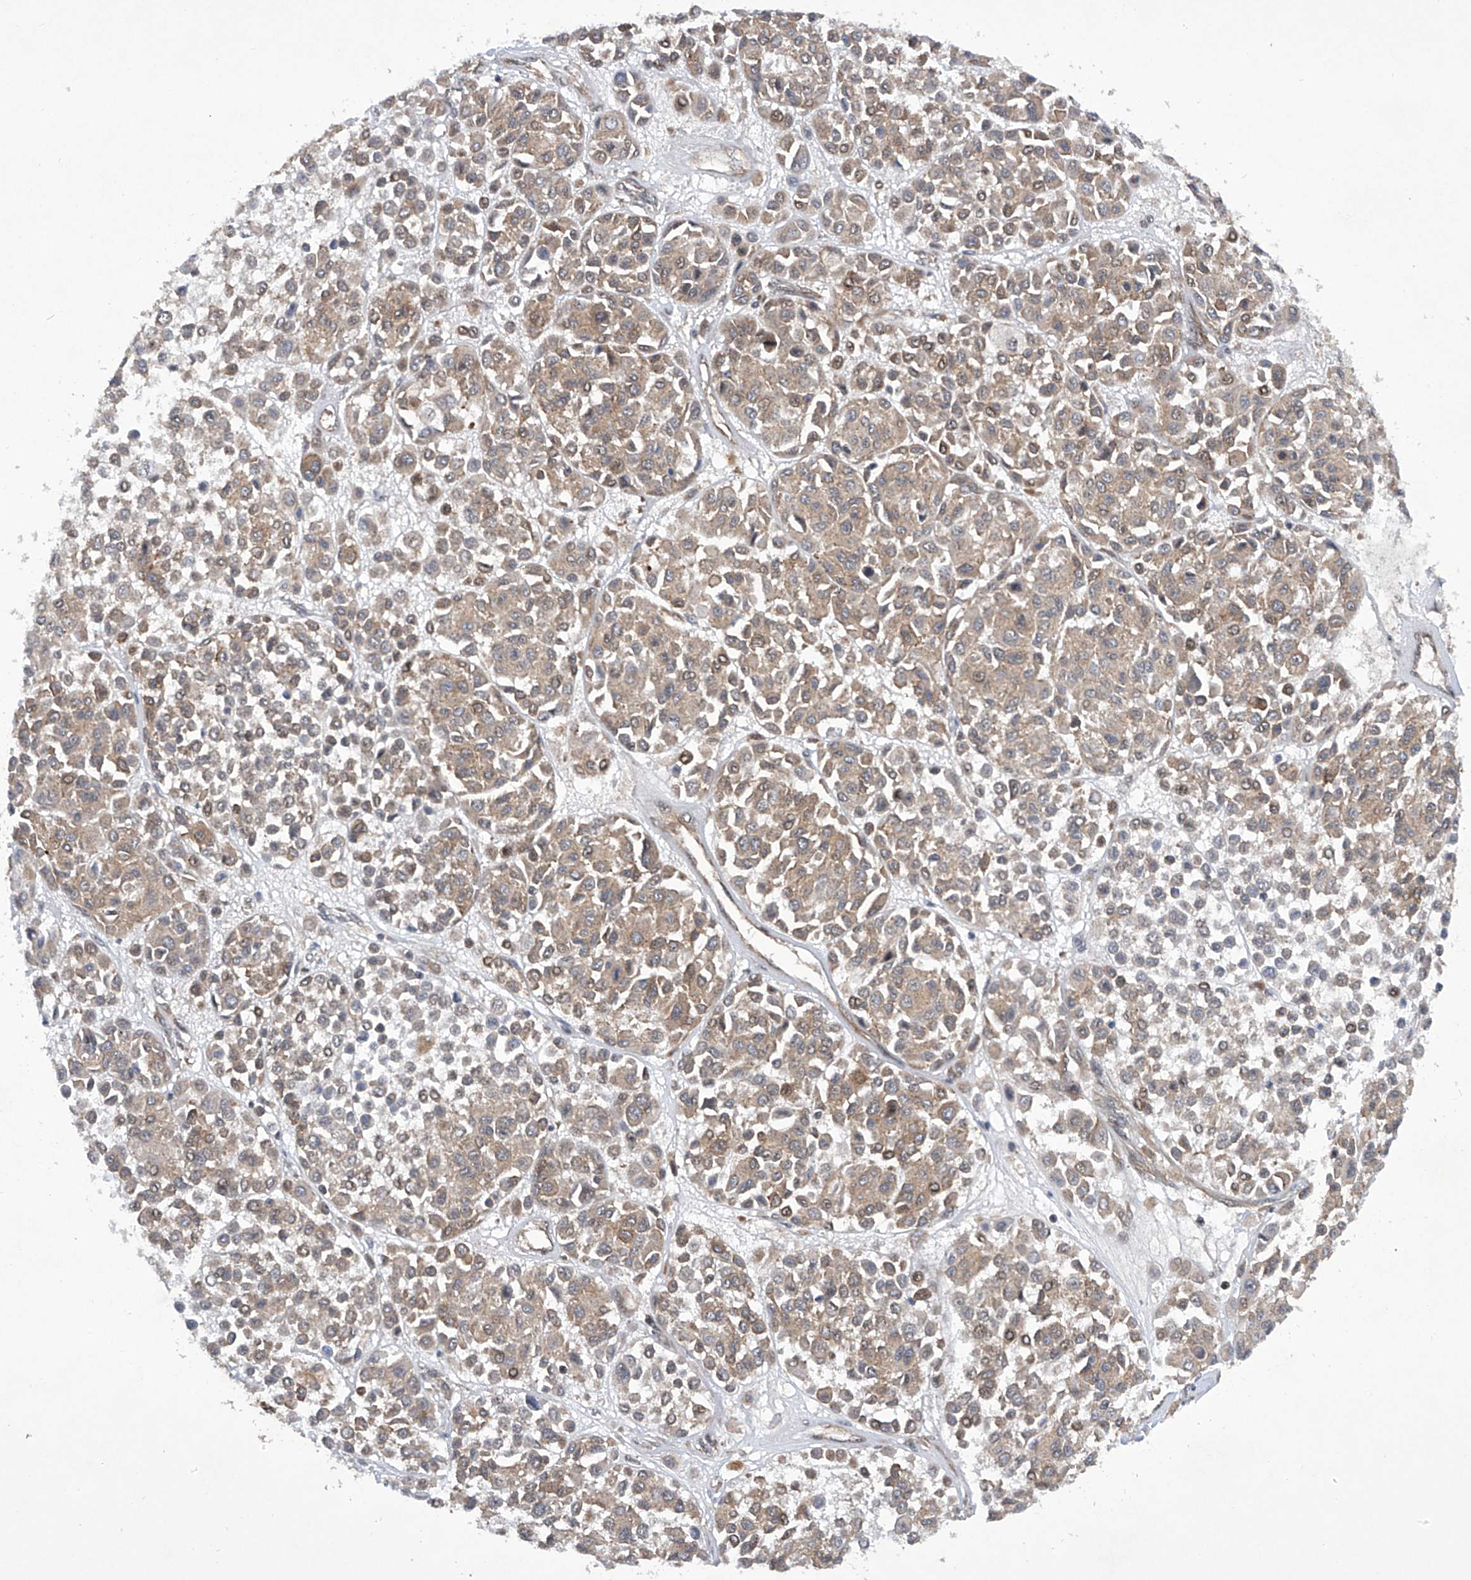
{"staining": {"intensity": "weak", "quantity": "25%-75%", "location": "cytoplasmic/membranous"}, "tissue": "melanoma", "cell_type": "Tumor cells", "image_type": "cancer", "snomed": [{"axis": "morphology", "description": "Malignant melanoma, Metastatic site"}, {"axis": "topography", "description": "Soft tissue"}], "caption": "Melanoma tissue shows weak cytoplasmic/membranous positivity in about 25%-75% of tumor cells, visualized by immunohistochemistry. Nuclei are stained in blue.", "gene": "CISH", "patient": {"sex": "male", "age": 41}}